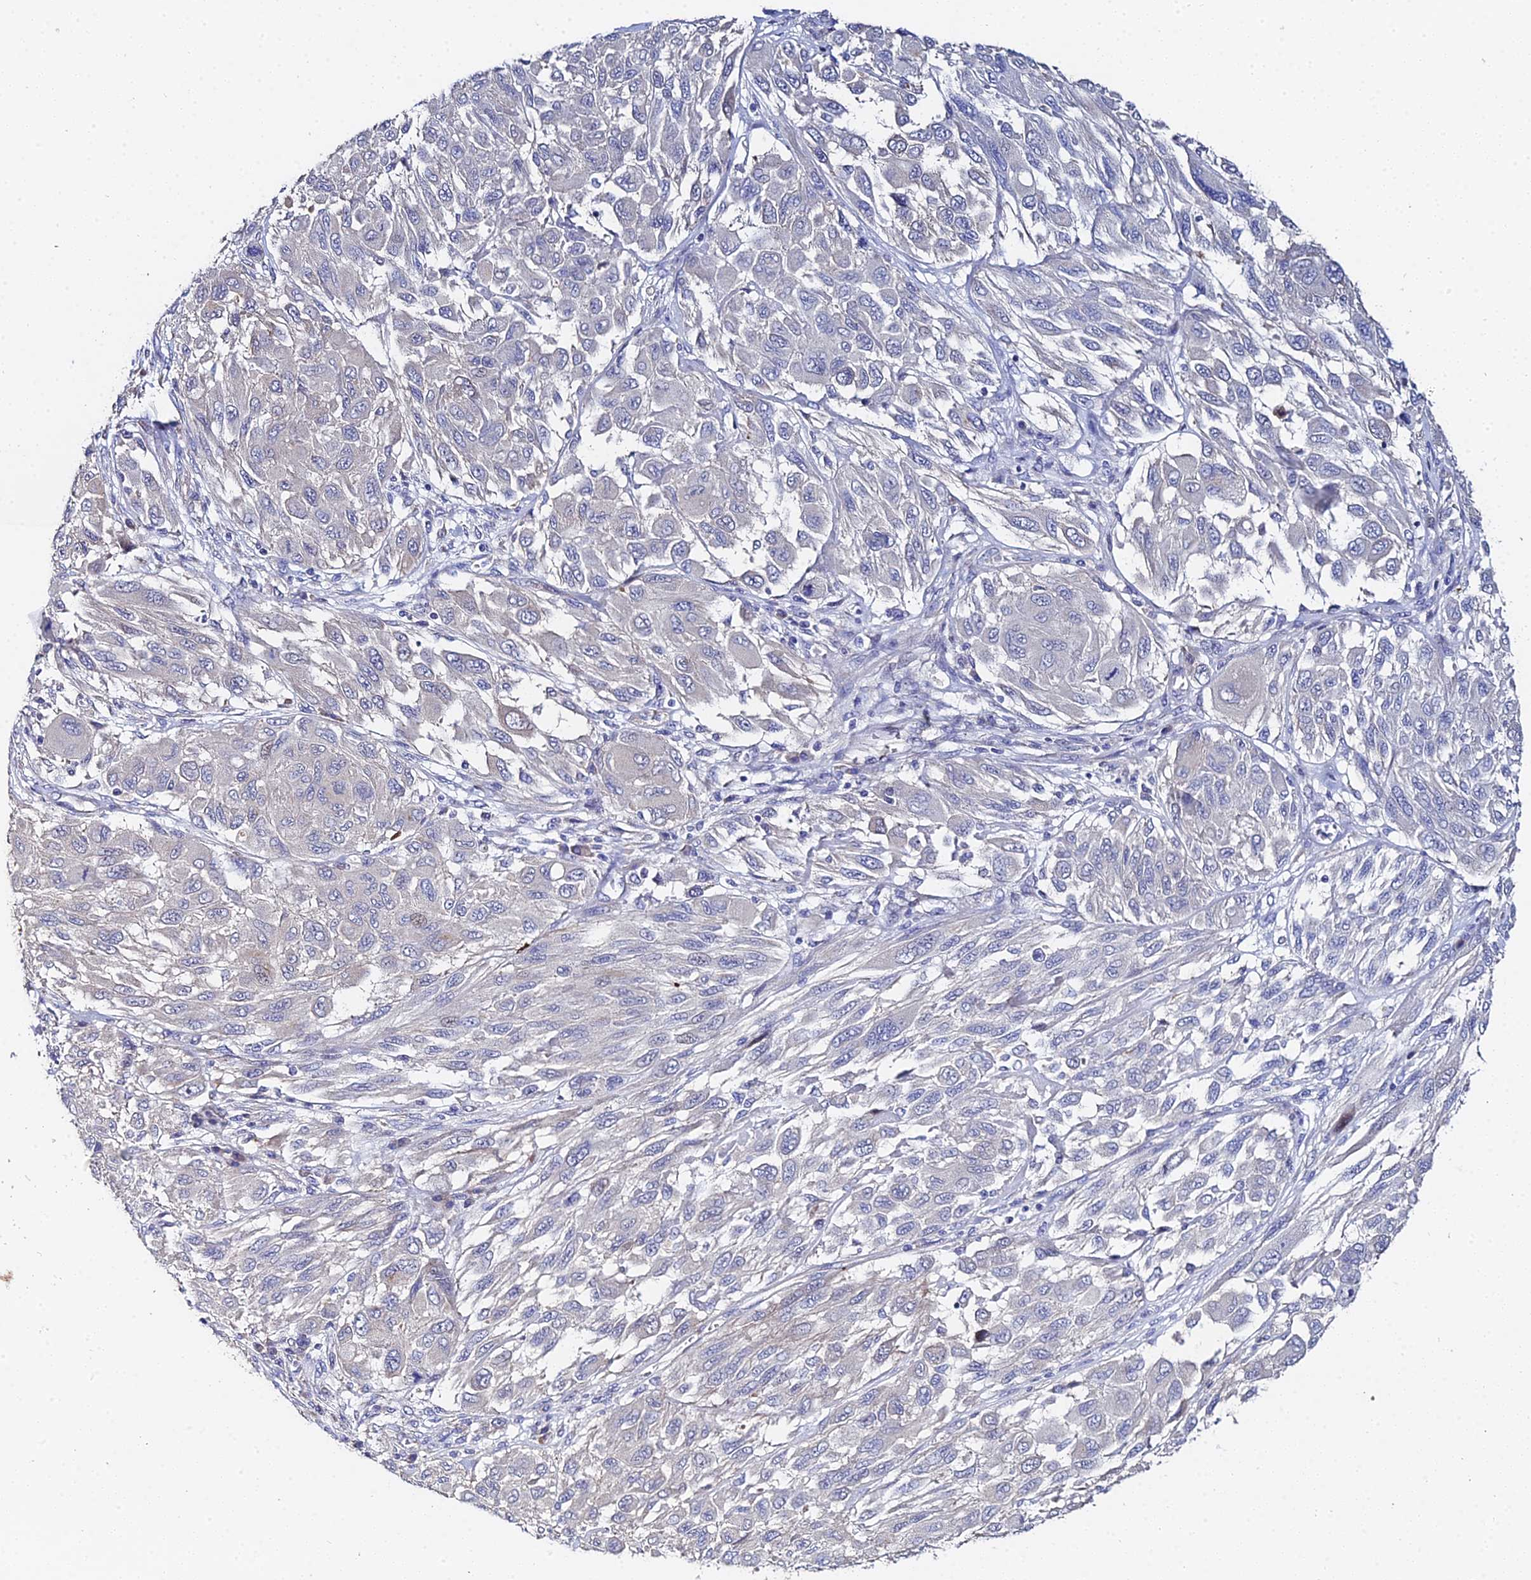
{"staining": {"intensity": "negative", "quantity": "none", "location": "none"}, "tissue": "melanoma", "cell_type": "Tumor cells", "image_type": "cancer", "snomed": [{"axis": "morphology", "description": "Malignant melanoma, NOS"}, {"axis": "topography", "description": "Skin"}], "caption": "DAB (3,3'-diaminobenzidine) immunohistochemical staining of malignant melanoma reveals no significant staining in tumor cells.", "gene": "ENSG00000268674", "patient": {"sex": "female", "age": 91}}